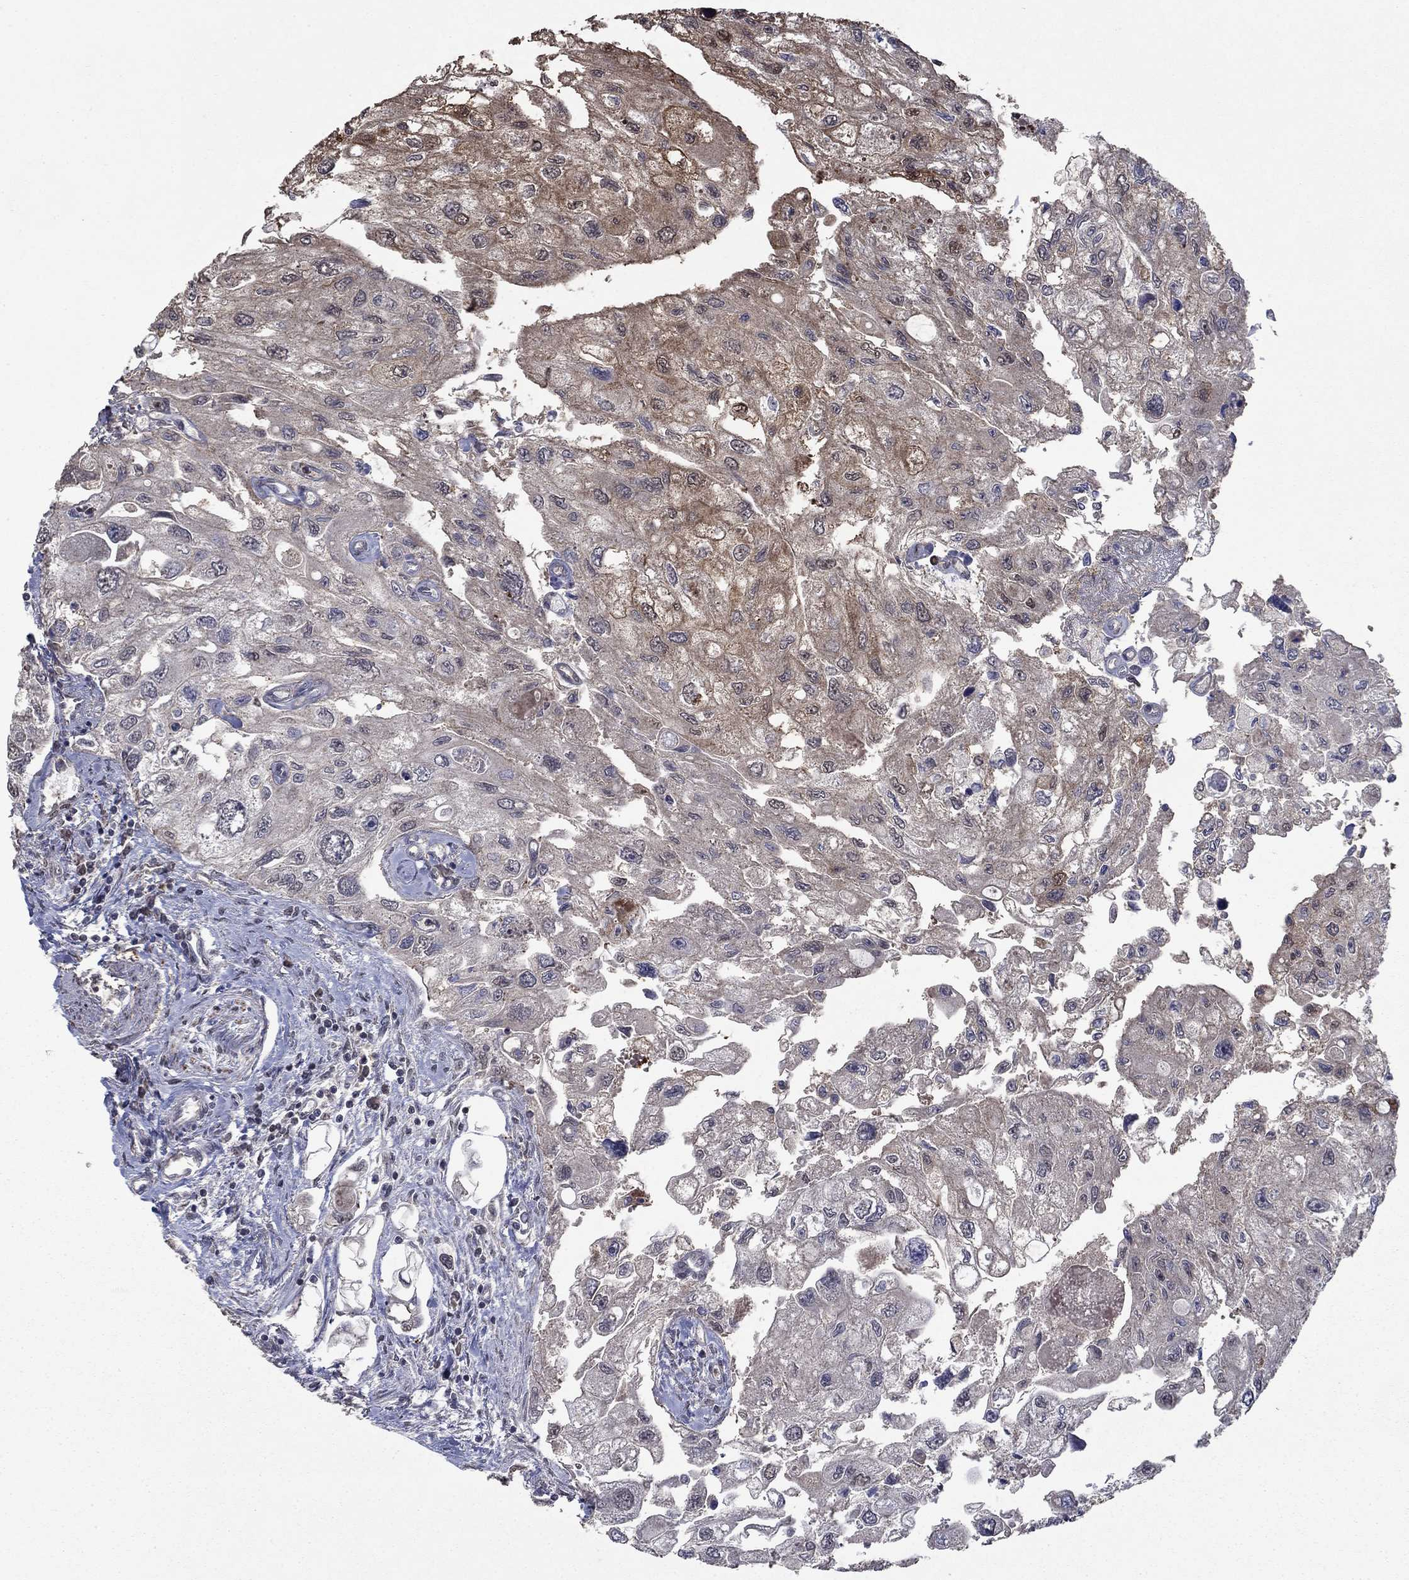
{"staining": {"intensity": "moderate", "quantity": "<25%", "location": "cytoplasmic/membranous"}, "tissue": "urothelial cancer", "cell_type": "Tumor cells", "image_type": "cancer", "snomed": [{"axis": "morphology", "description": "Urothelial carcinoma, High grade"}, {"axis": "topography", "description": "Urinary bladder"}], "caption": "Immunohistochemical staining of urothelial cancer reveals moderate cytoplasmic/membranous protein expression in approximately <25% of tumor cells.", "gene": "DVL1", "patient": {"sex": "male", "age": 59}}